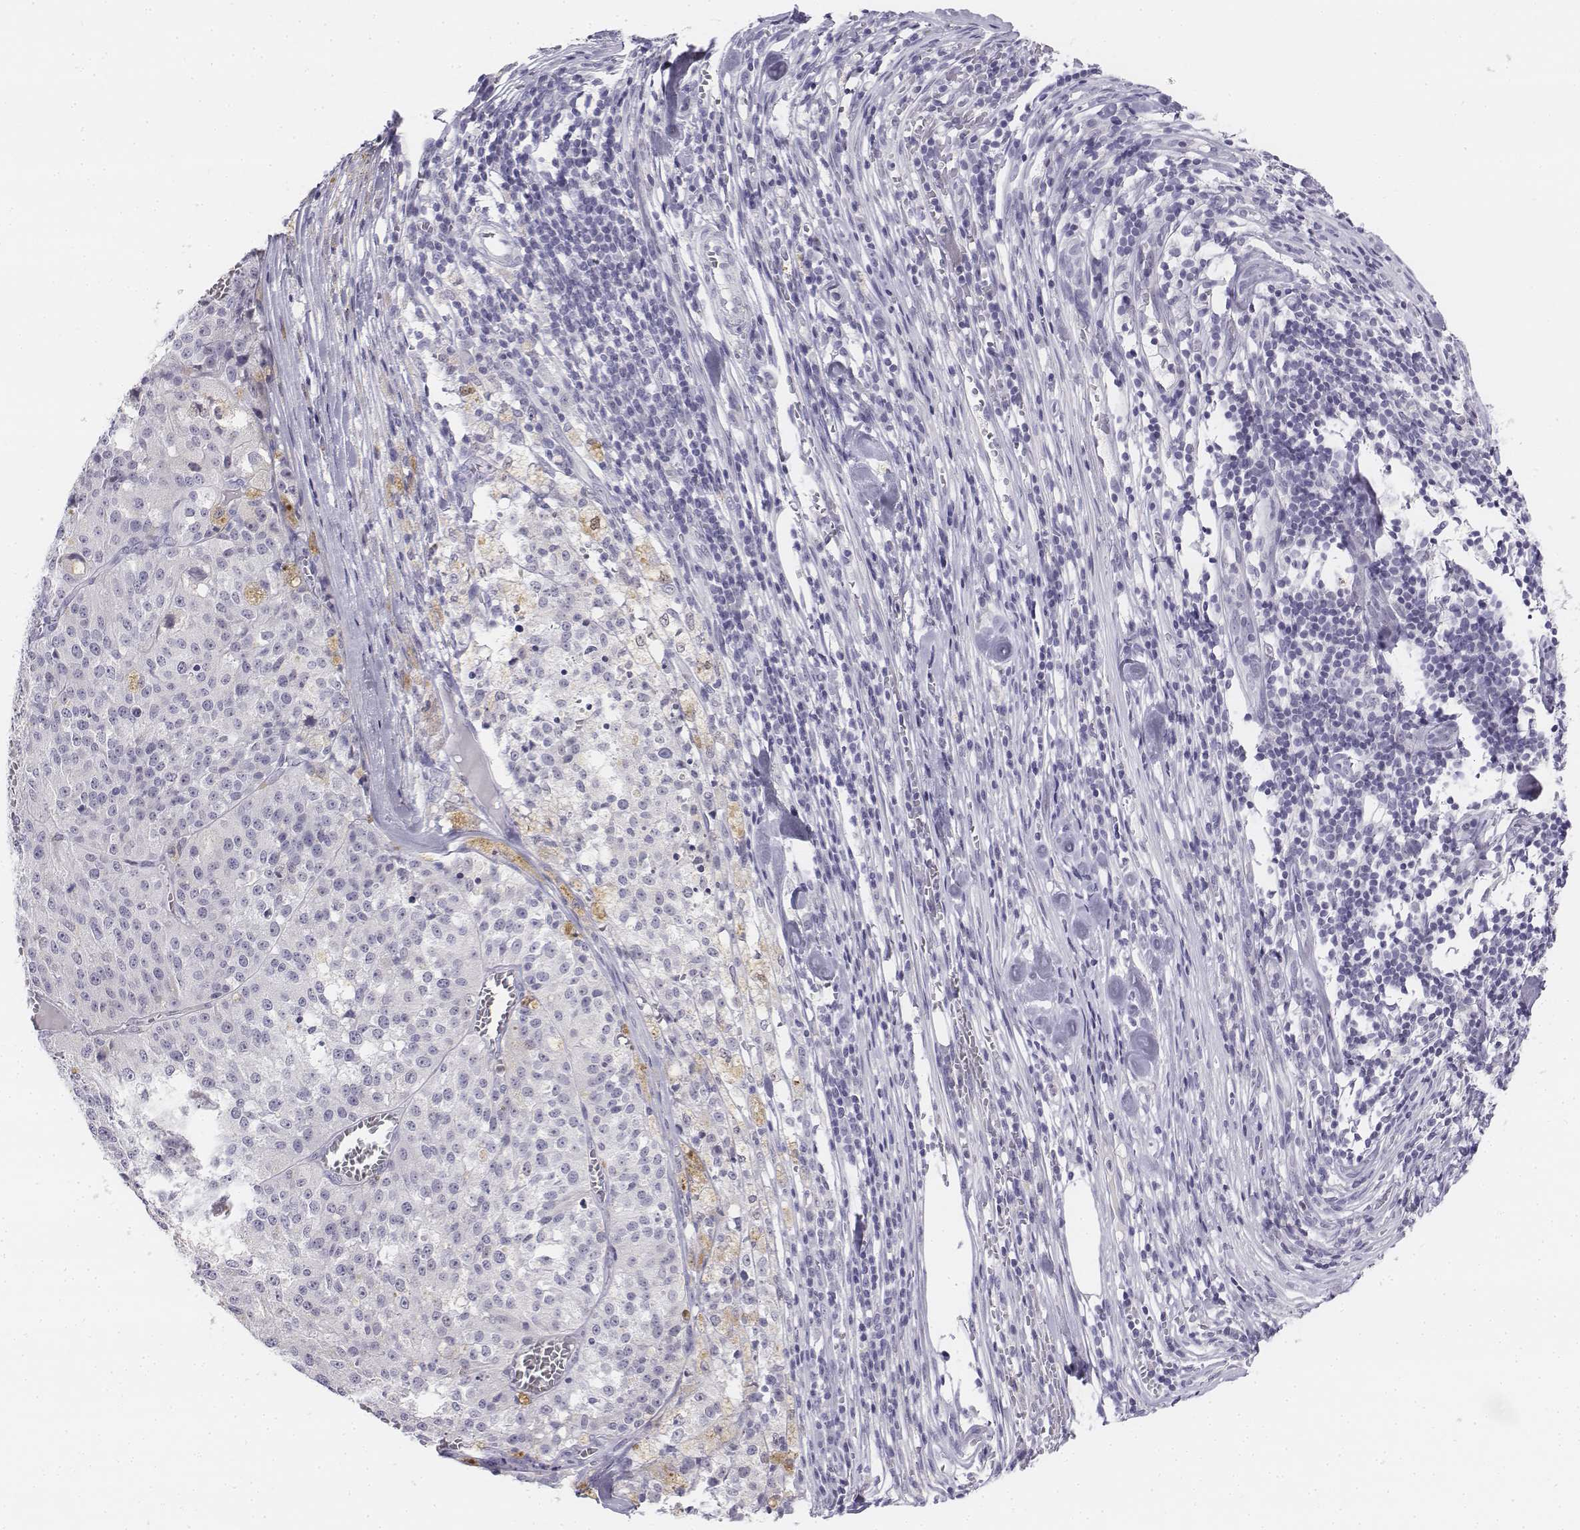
{"staining": {"intensity": "negative", "quantity": "none", "location": "none"}, "tissue": "melanoma", "cell_type": "Tumor cells", "image_type": "cancer", "snomed": [{"axis": "morphology", "description": "Malignant melanoma, Metastatic site"}, {"axis": "topography", "description": "Lymph node"}], "caption": "This histopathology image is of malignant melanoma (metastatic site) stained with immunohistochemistry to label a protein in brown with the nuclei are counter-stained blue. There is no positivity in tumor cells.", "gene": "UCN2", "patient": {"sex": "female", "age": 64}}